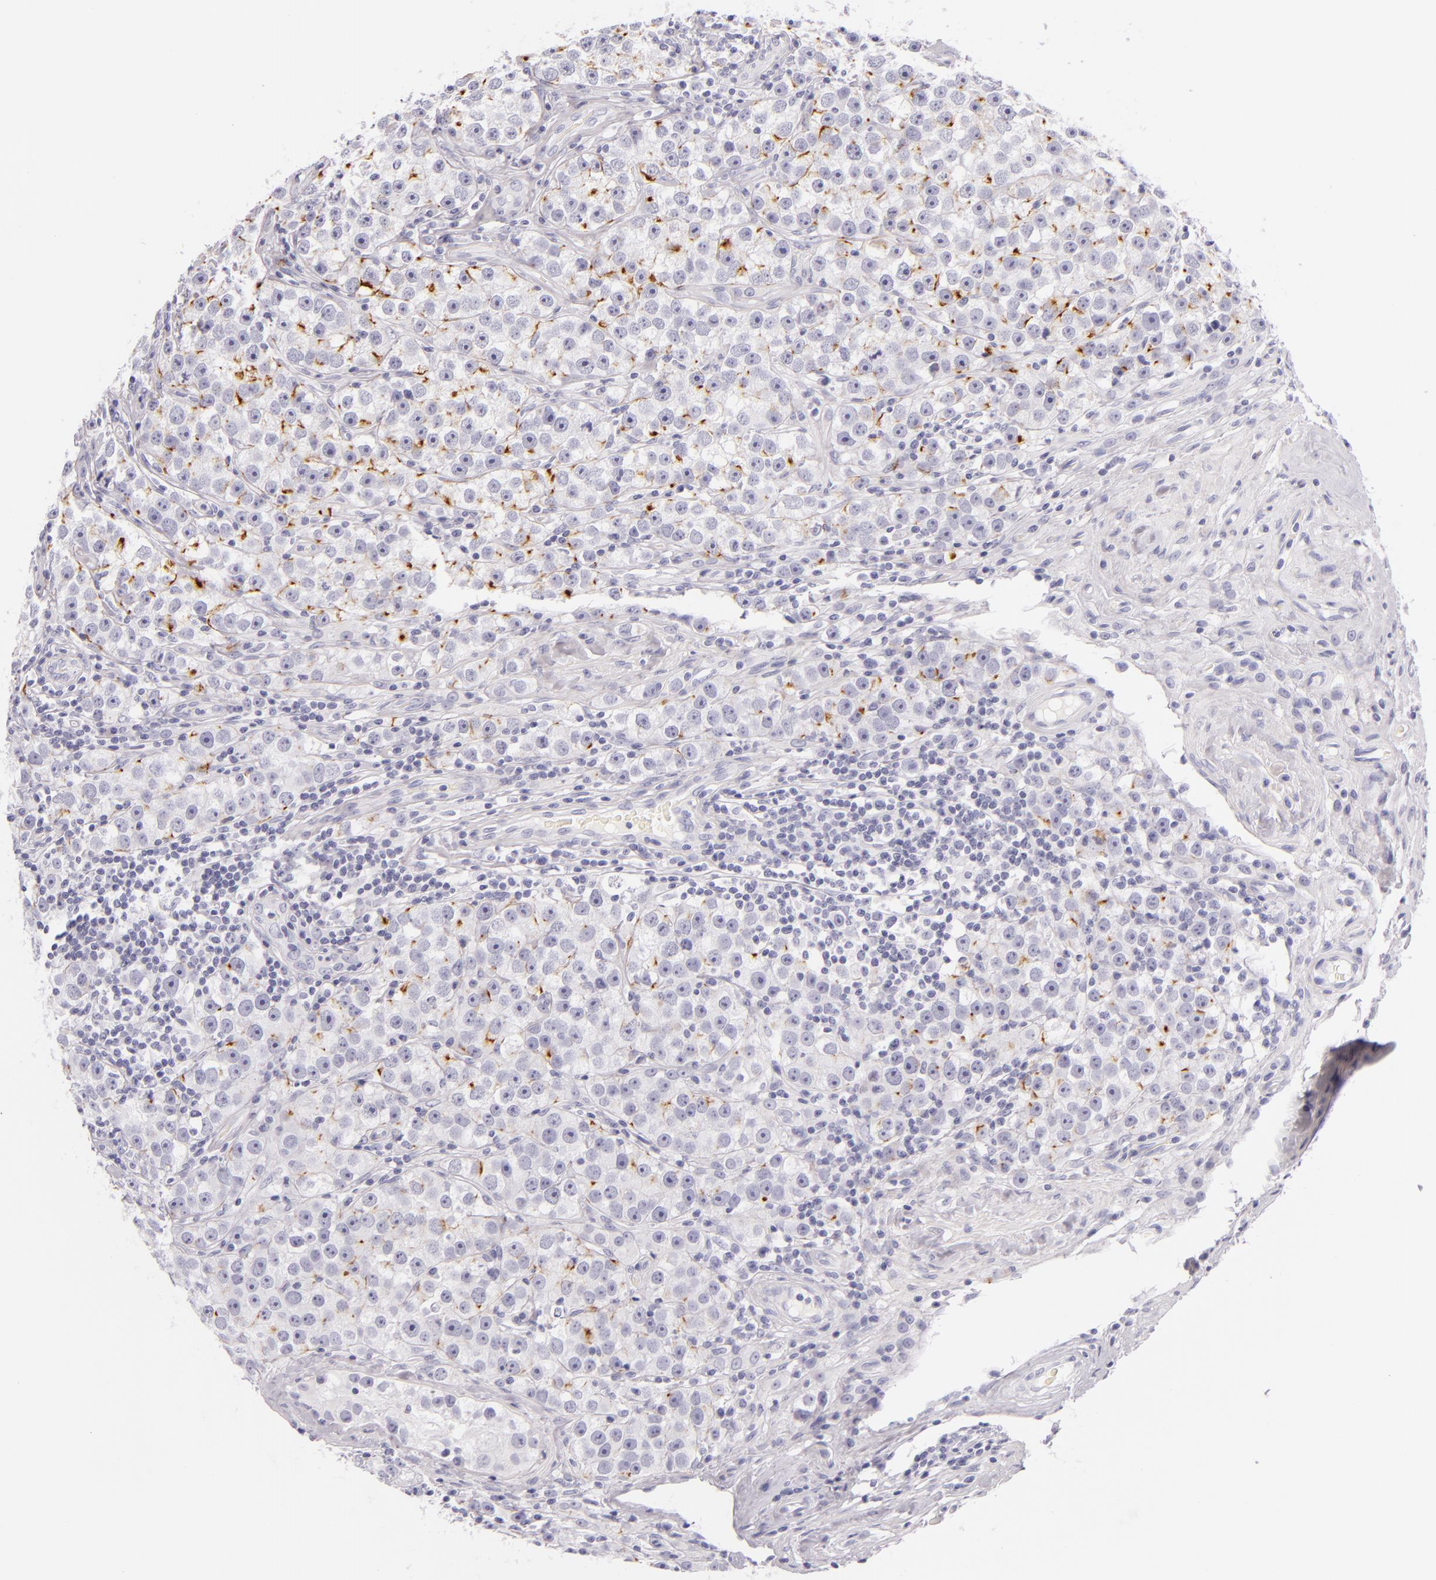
{"staining": {"intensity": "strong", "quantity": "25%-75%", "location": "cytoplasmic/membranous"}, "tissue": "testis cancer", "cell_type": "Tumor cells", "image_type": "cancer", "snomed": [{"axis": "morphology", "description": "Seminoma, NOS"}, {"axis": "topography", "description": "Testis"}], "caption": "DAB (3,3'-diaminobenzidine) immunohistochemical staining of human seminoma (testis) displays strong cytoplasmic/membranous protein staining in about 25%-75% of tumor cells.", "gene": "INA", "patient": {"sex": "male", "age": 32}}